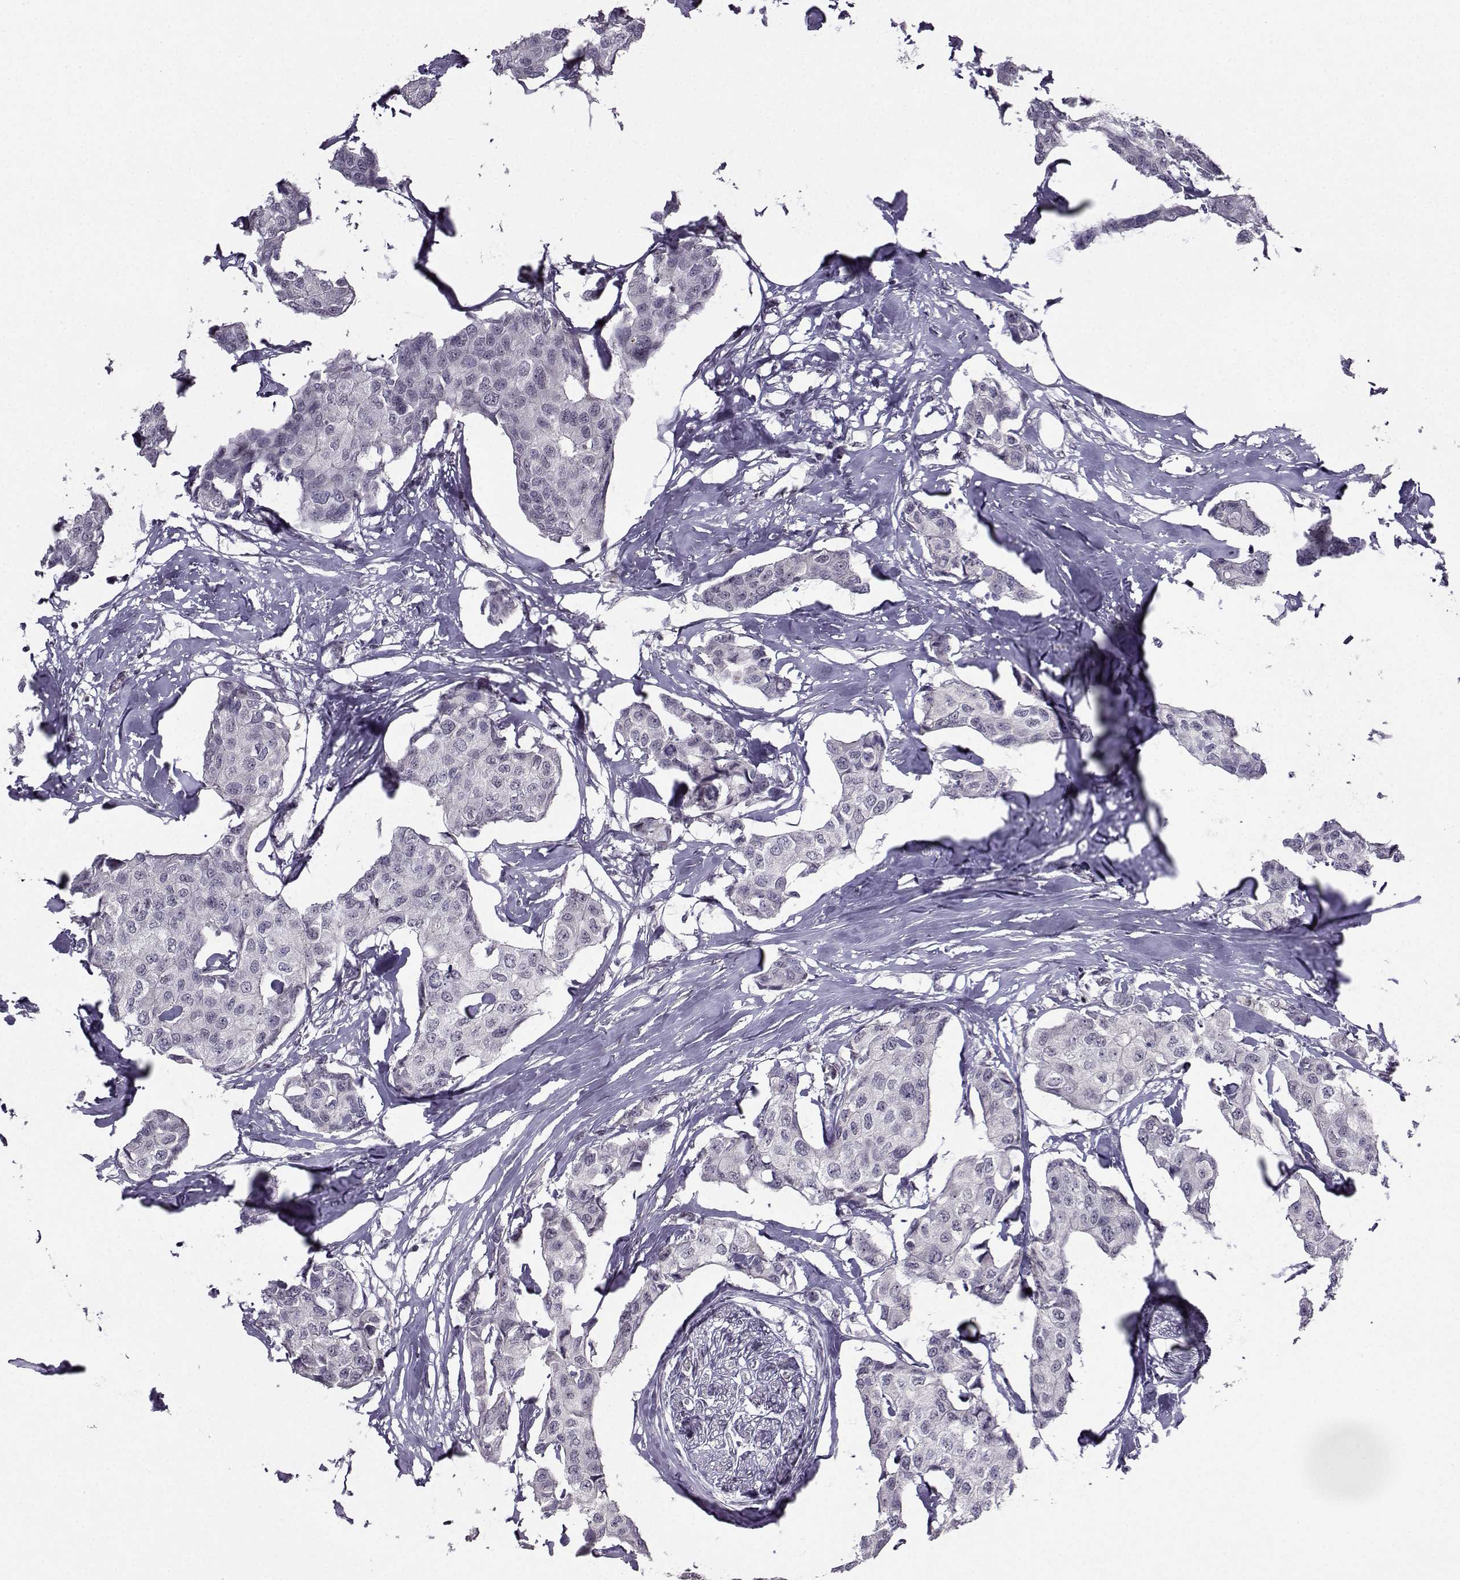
{"staining": {"intensity": "negative", "quantity": "none", "location": "none"}, "tissue": "breast cancer", "cell_type": "Tumor cells", "image_type": "cancer", "snomed": [{"axis": "morphology", "description": "Duct carcinoma"}, {"axis": "topography", "description": "Breast"}], "caption": "This is a micrograph of IHC staining of infiltrating ductal carcinoma (breast), which shows no positivity in tumor cells.", "gene": "LIN28A", "patient": {"sex": "female", "age": 80}}